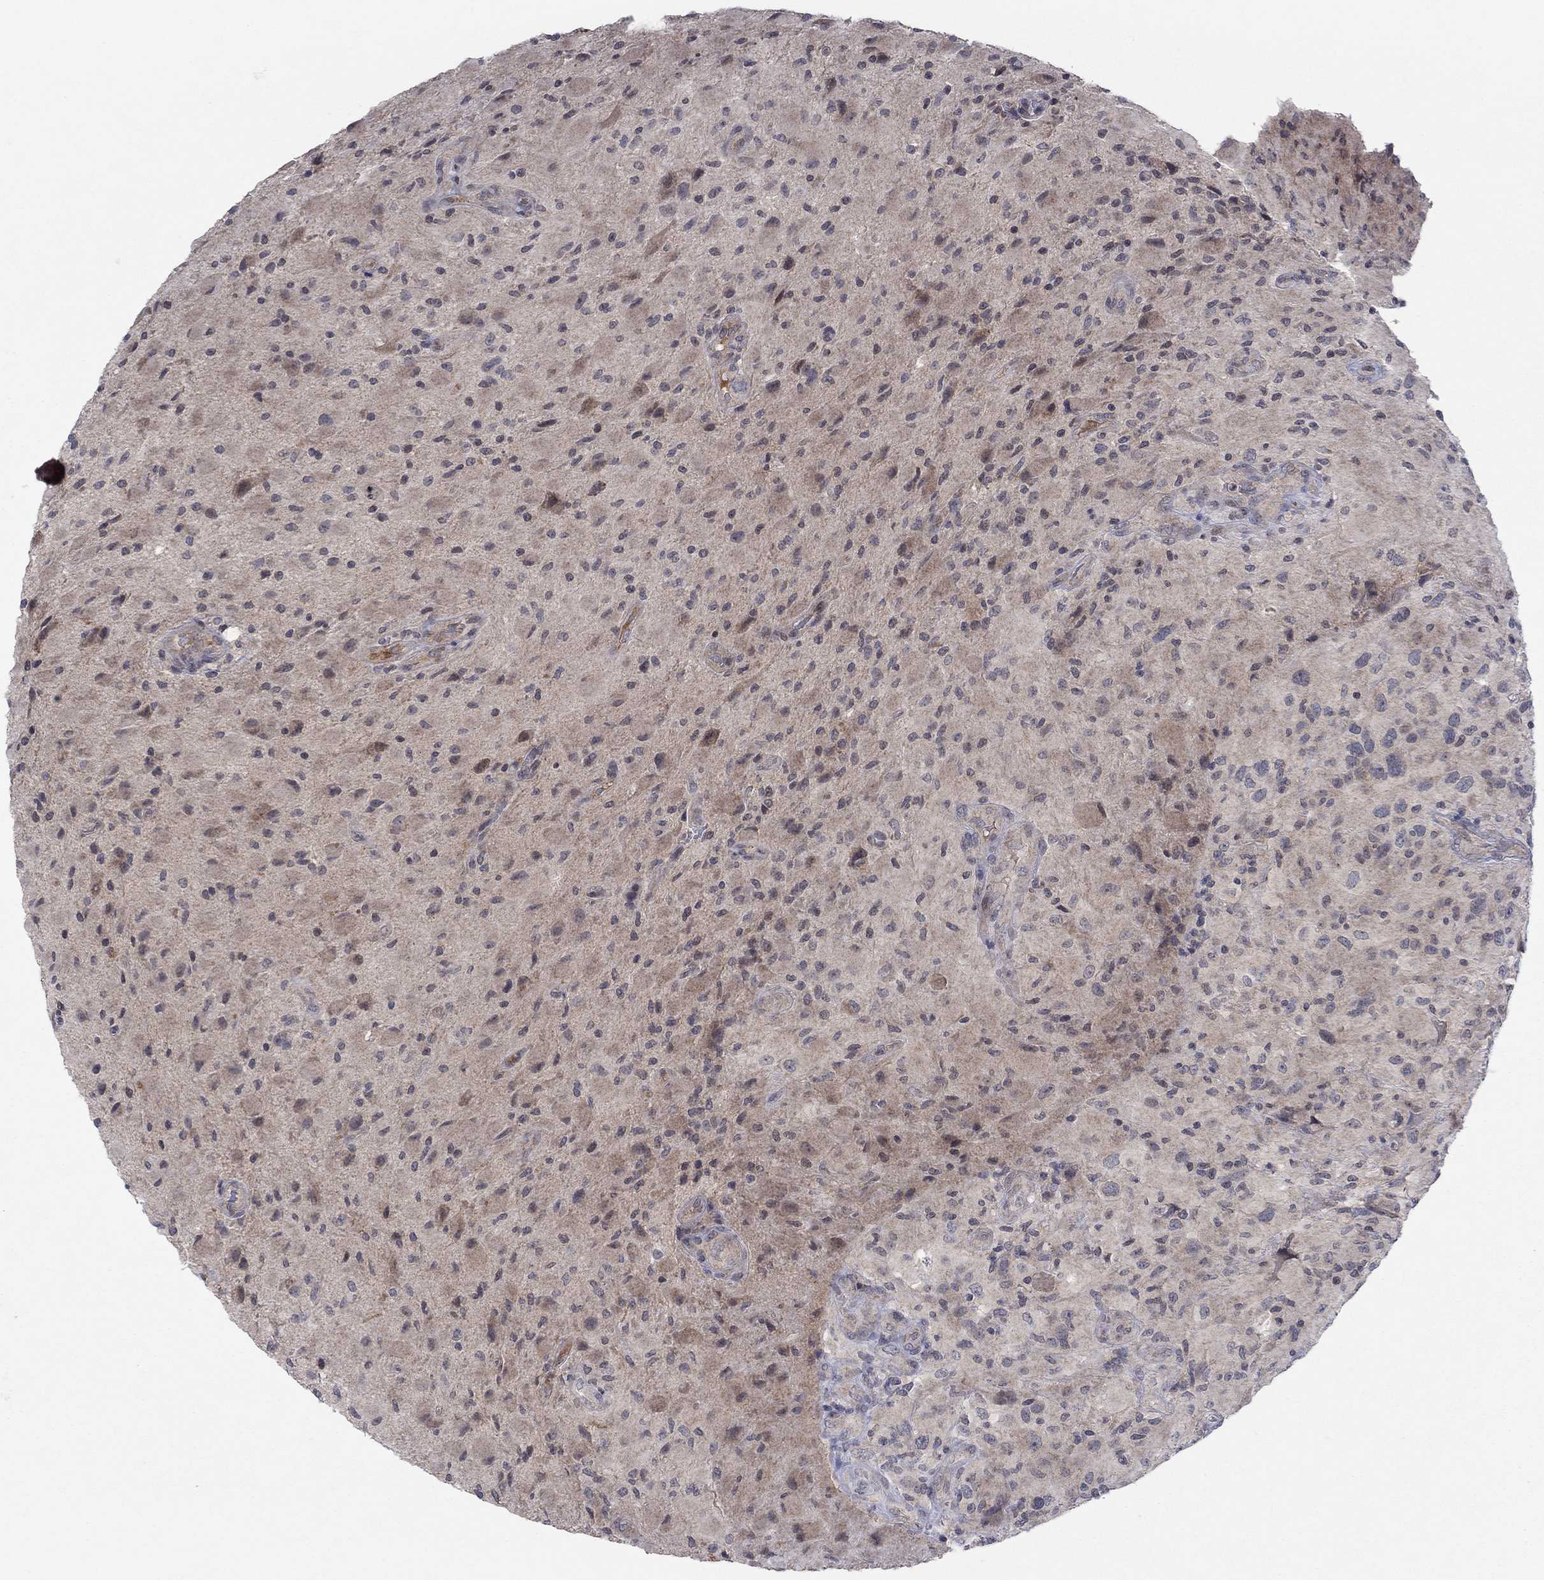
{"staining": {"intensity": "negative", "quantity": "none", "location": "none"}, "tissue": "glioma", "cell_type": "Tumor cells", "image_type": "cancer", "snomed": [{"axis": "morphology", "description": "Glioma, malignant, High grade"}, {"axis": "topography", "description": "Cerebral cortex"}], "caption": "Immunohistochemistry (IHC) photomicrograph of neoplastic tissue: malignant glioma (high-grade) stained with DAB (3,3'-diaminobenzidine) reveals no significant protein staining in tumor cells.", "gene": "IL4", "patient": {"sex": "male", "age": 35}}